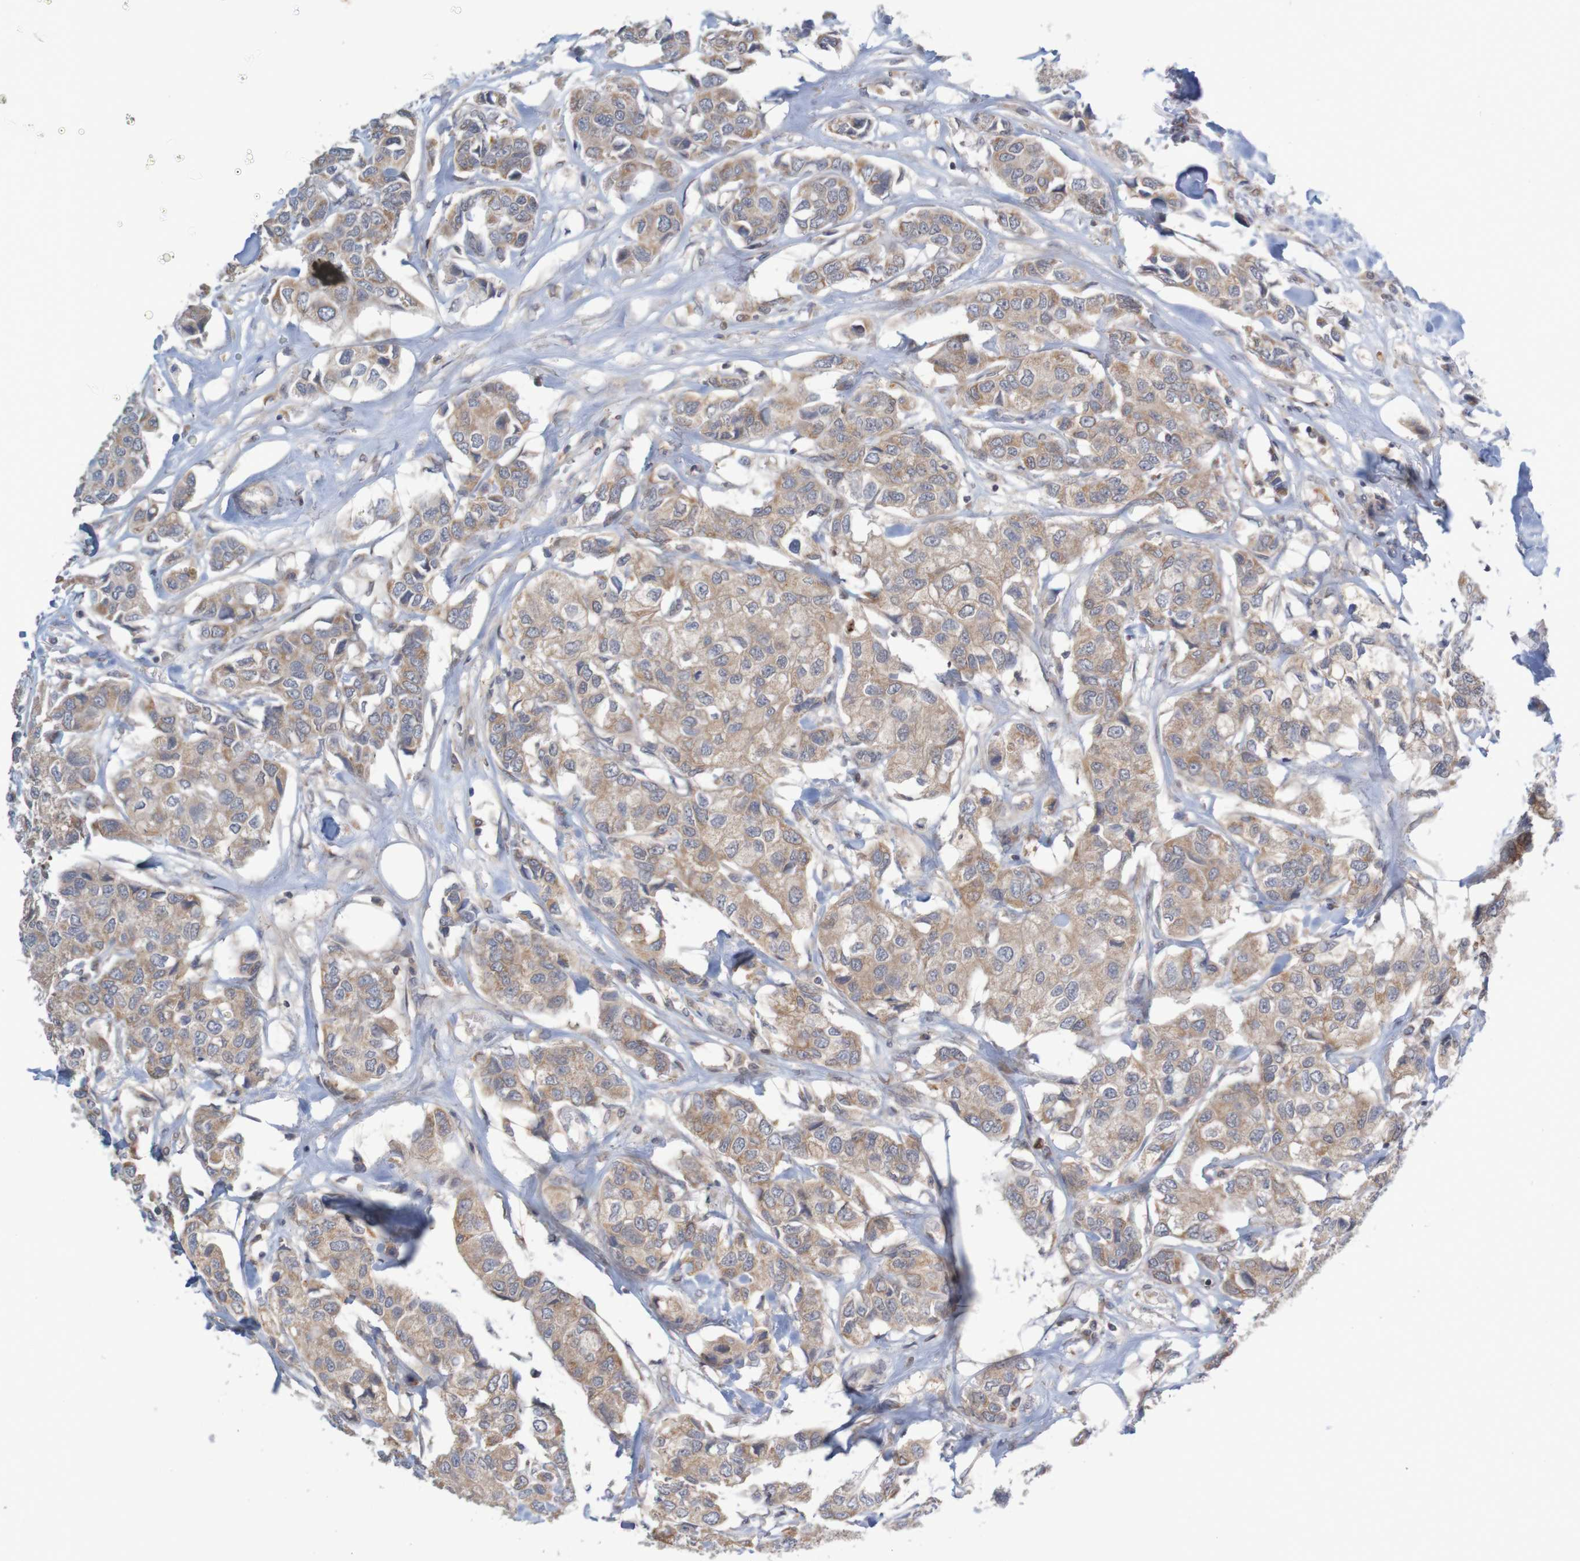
{"staining": {"intensity": "weak", "quantity": ">75%", "location": "cytoplasmic/membranous"}, "tissue": "breast cancer", "cell_type": "Tumor cells", "image_type": "cancer", "snomed": [{"axis": "morphology", "description": "Duct carcinoma"}, {"axis": "topography", "description": "Breast"}], "caption": "A brown stain labels weak cytoplasmic/membranous staining of a protein in human breast cancer tumor cells.", "gene": "ANKK1", "patient": {"sex": "female", "age": 80}}